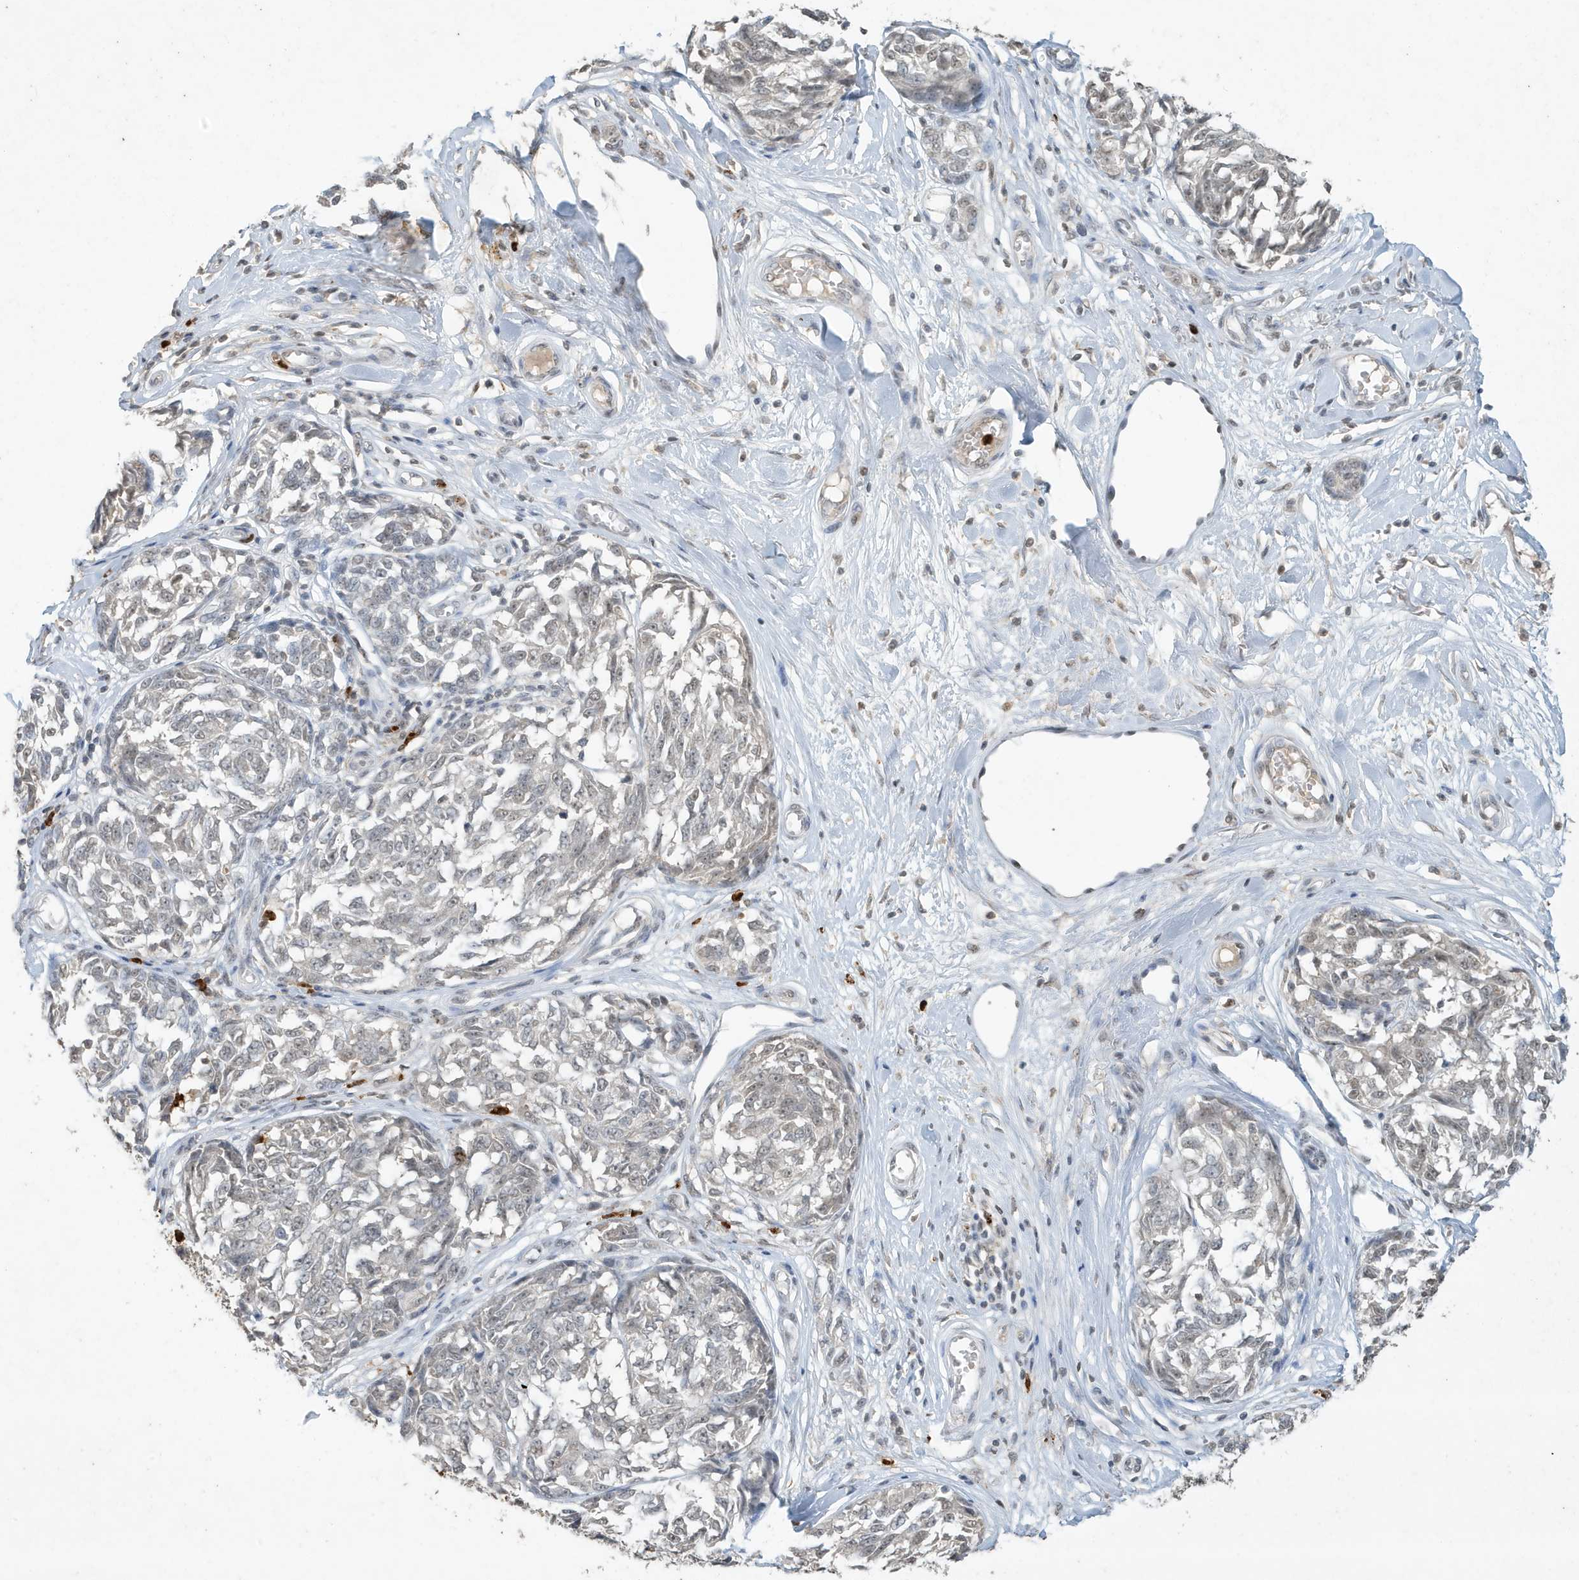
{"staining": {"intensity": "weak", "quantity": "<25%", "location": "nuclear"}, "tissue": "melanoma", "cell_type": "Tumor cells", "image_type": "cancer", "snomed": [{"axis": "morphology", "description": "Malignant melanoma, NOS"}, {"axis": "topography", "description": "Skin"}], "caption": "A high-resolution micrograph shows immunohistochemistry (IHC) staining of malignant melanoma, which shows no significant staining in tumor cells. Nuclei are stained in blue.", "gene": "DEFA1", "patient": {"sex": "female", "age": 64}}